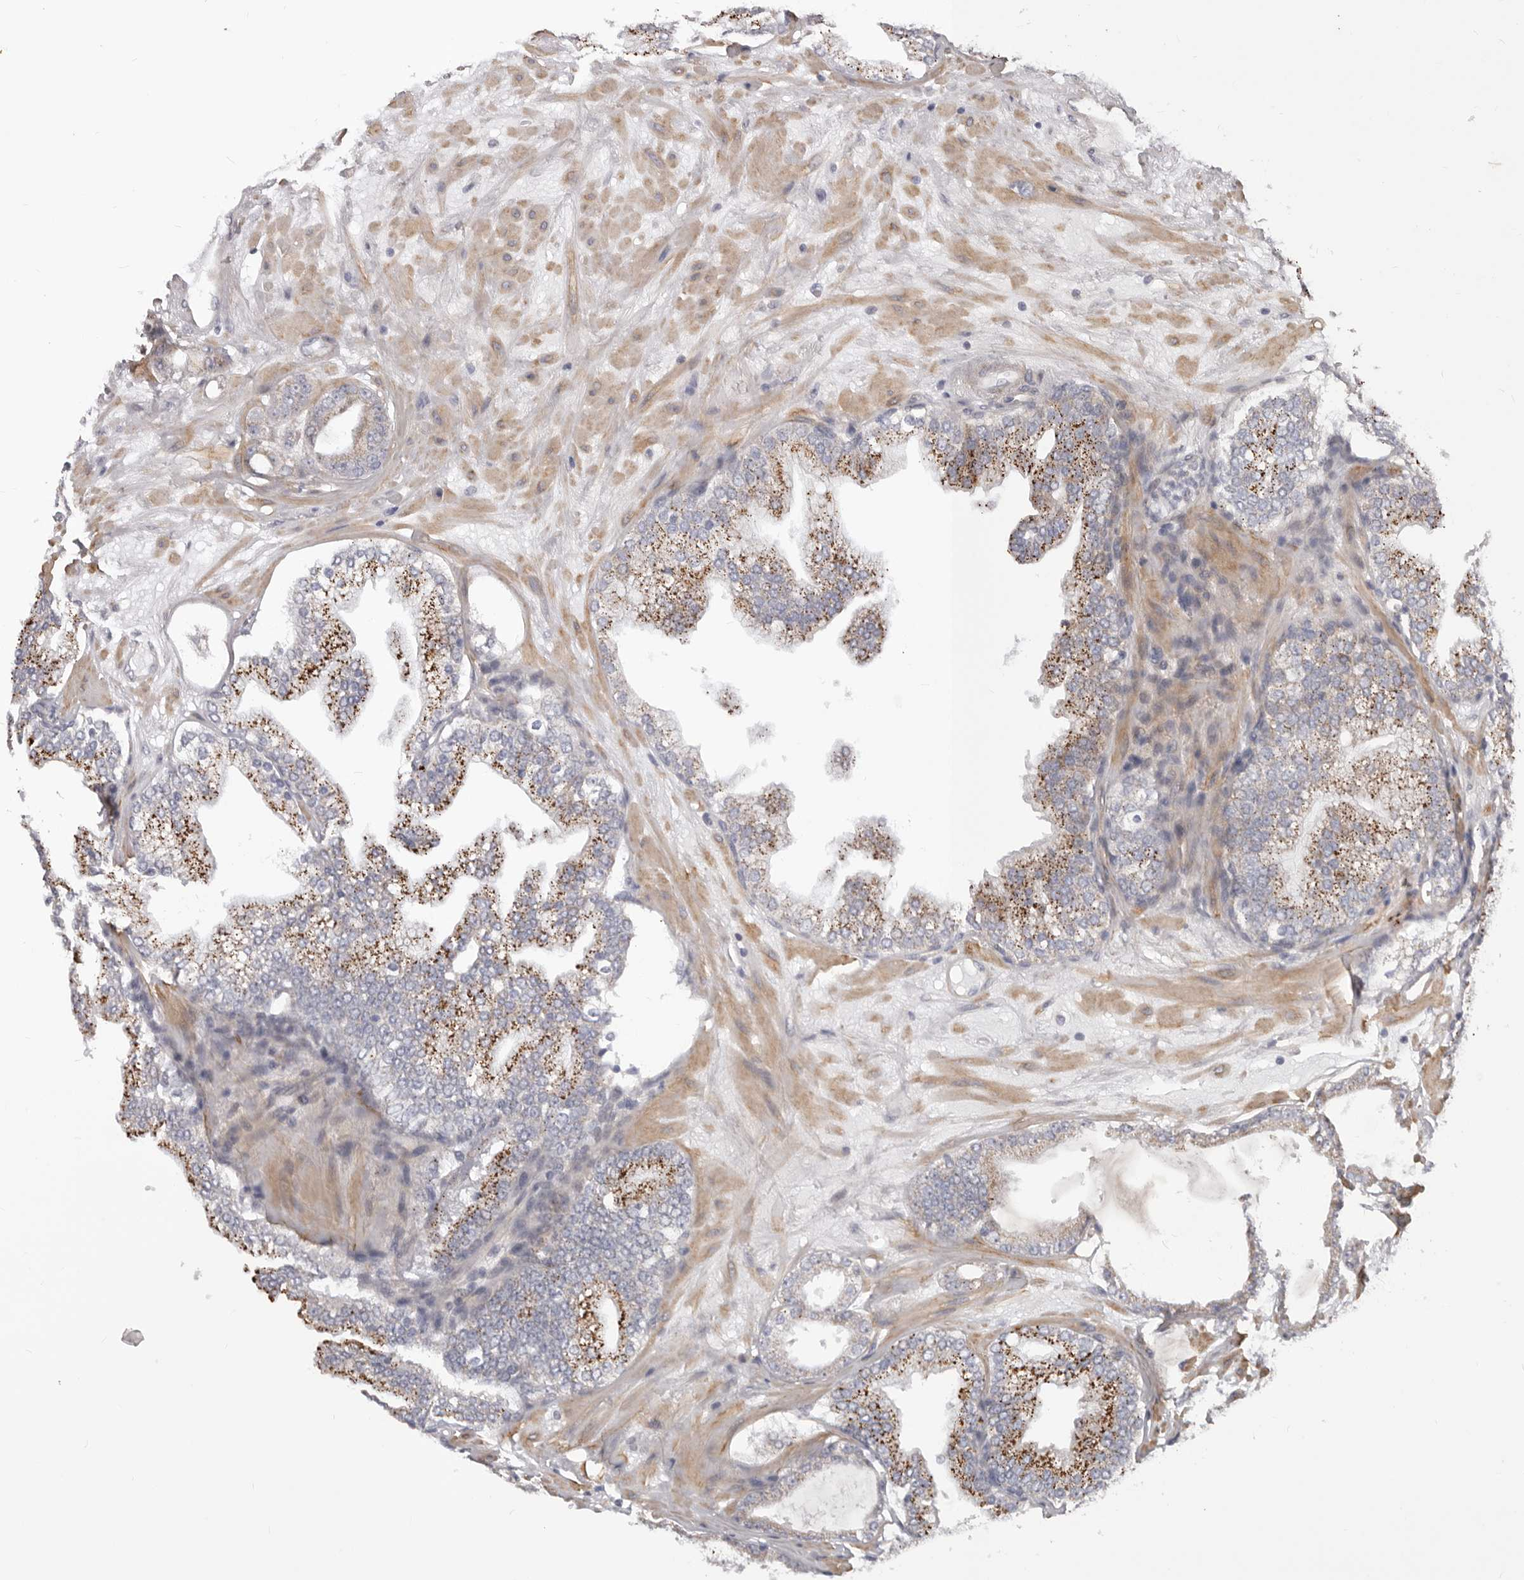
{"staining": {"intensity": "moderate", "quantity": "25%-75%", "location": "cytoplasmic/membranous"}, "tissue": "prostate cancer", "cell_type": "Tumor cells", "image_type": "cancer", "snomed": [{"axis": "morphology", "description": "Adenocarcinoma, High grade"}, {"axis": "topography", "description": "Prostate"}], "caption": "Approximately 25%-75% of tumor cells in human prostate high-grade adenocarcinoma exhibit moderate cytoplasmic/membranous protein expression as visualized by brown immunohistochemical staining.", "gene": "MRPS10", "patient": {"sex": "male", "age": 68}}